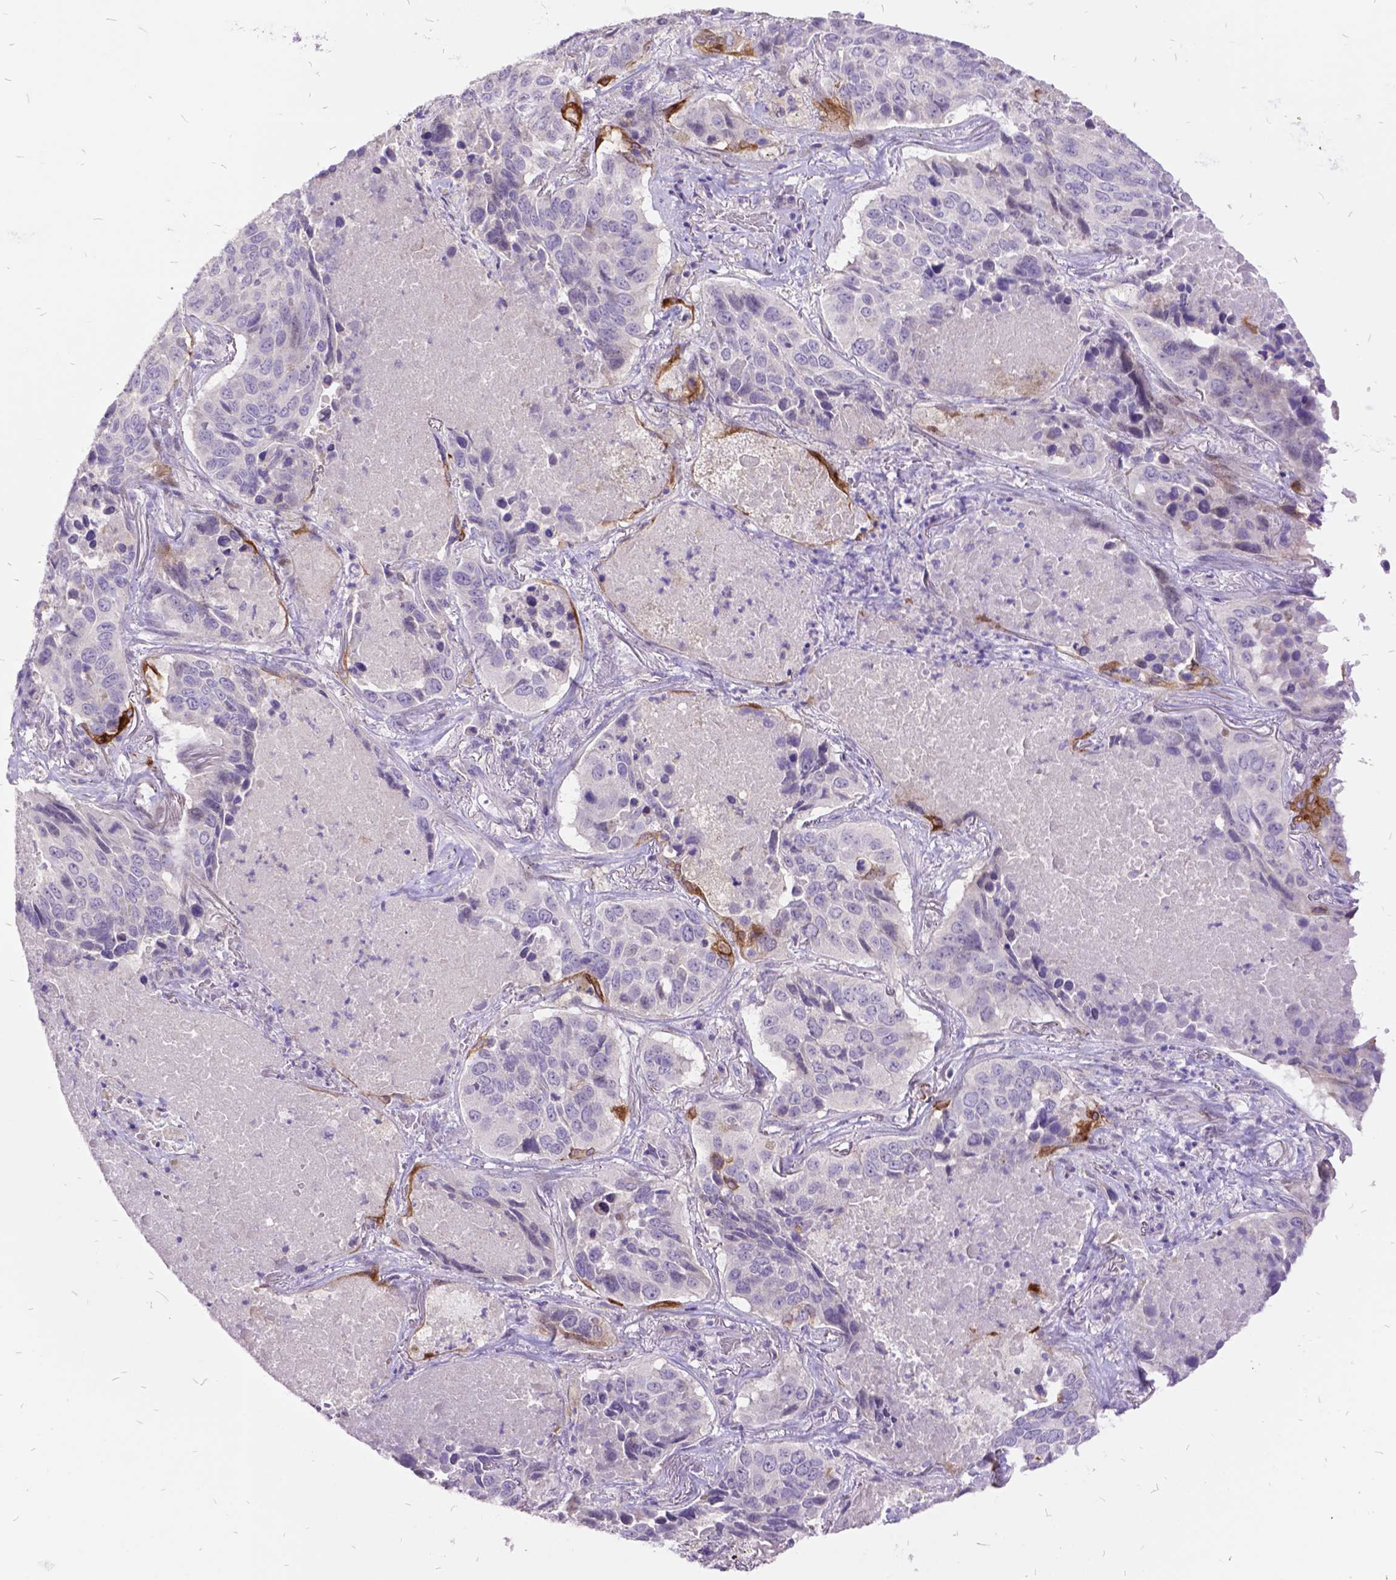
{"staining": {"intensity": "moderate", "quantity": "<25%", "location": "cytoplasmic/membranous"}, "tissue": "lung cancer", "cell_type": "Tumor cells", "image_type": "cancer", "snomed": [{"axis": "morphology", "description": "Normal tissue, NOS"}, {"axis": "morphology", "description": "Squamous cell carcinoma, NOS"}, {"axis": "topography", "description": "Bronchus"}, {"axis": "topography", "description": "Lung"}], "caption": "Moderate cytoplasmic/membranous protein positivity is identified in about <25% of tumor cells in squamous cell carcinoma (lung). (DAB IHC with brightfield microscopy, high magnification).", "gene": "ITGB6", "patient": {"sex": "male", "age": 64}}